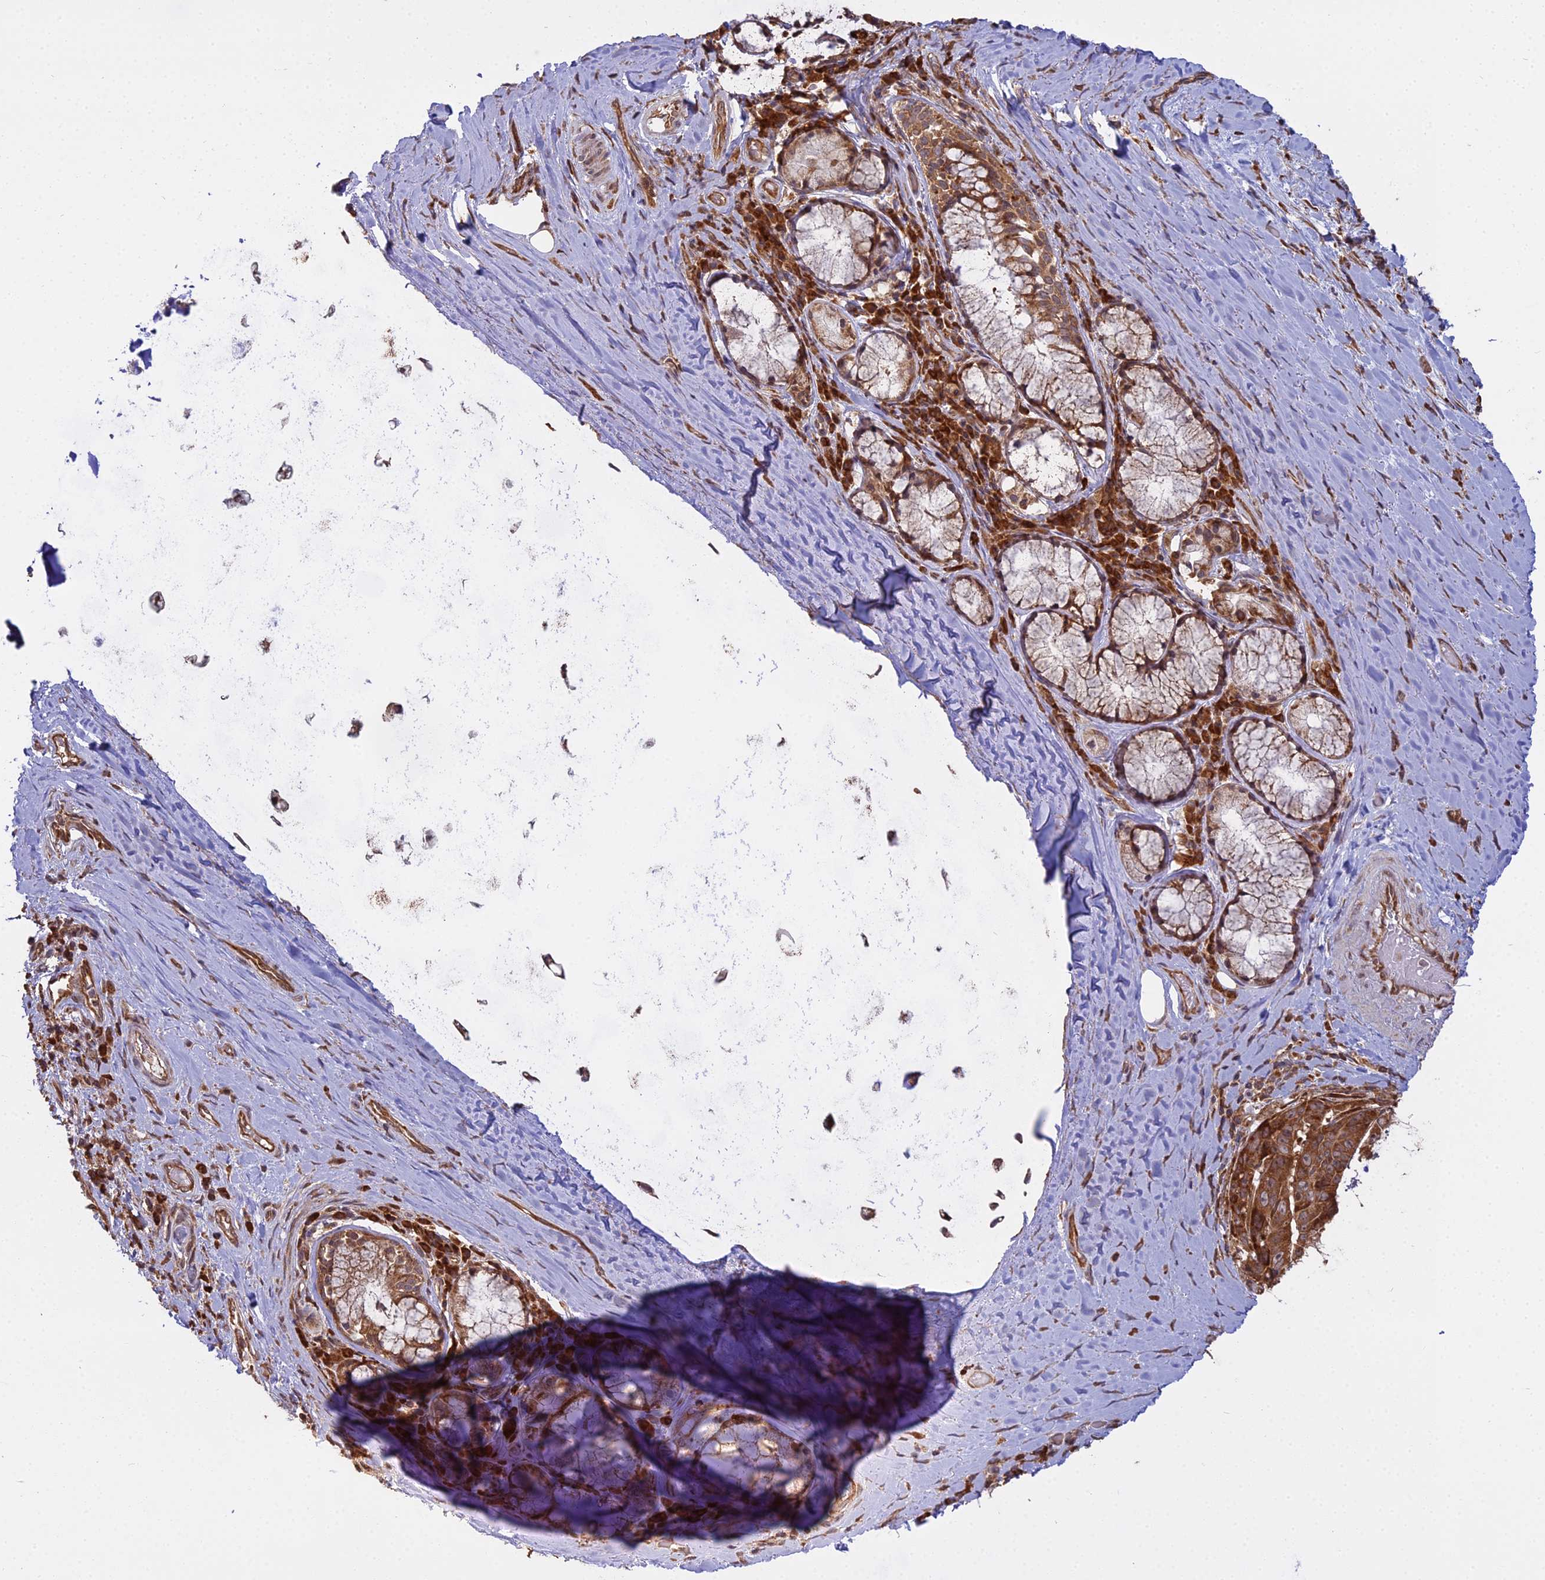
{"staining": {"intensity": "moderate", "quantity": "25%-75%", "location": "cytoplasmic/membranous"}, "tissue": "adipose tissue", "cell_type": "Adipocytes", "image_type": "normal", "snomed": [{"axis": "morphology", "description": "Normal tissue, NOS"}, {"axis": "morphology", "description": "Squamous cell carcinoma, NOS"}, {"axis": "topography", "description": "Bronchus"}, {"axis": "topography", "description": "Lung"}], "caption": "IHC image of unremarkable adipose tissue: human adipose tissue stained using IHC reveals medium levels of moderate protein expression localized specifically in the cytoplasmic/membranous of adipocytes, appearing as a cytoplasmic/membranous brown color.", "gene": "RPL26", "patient": {"sex": "male", "age": 64}}